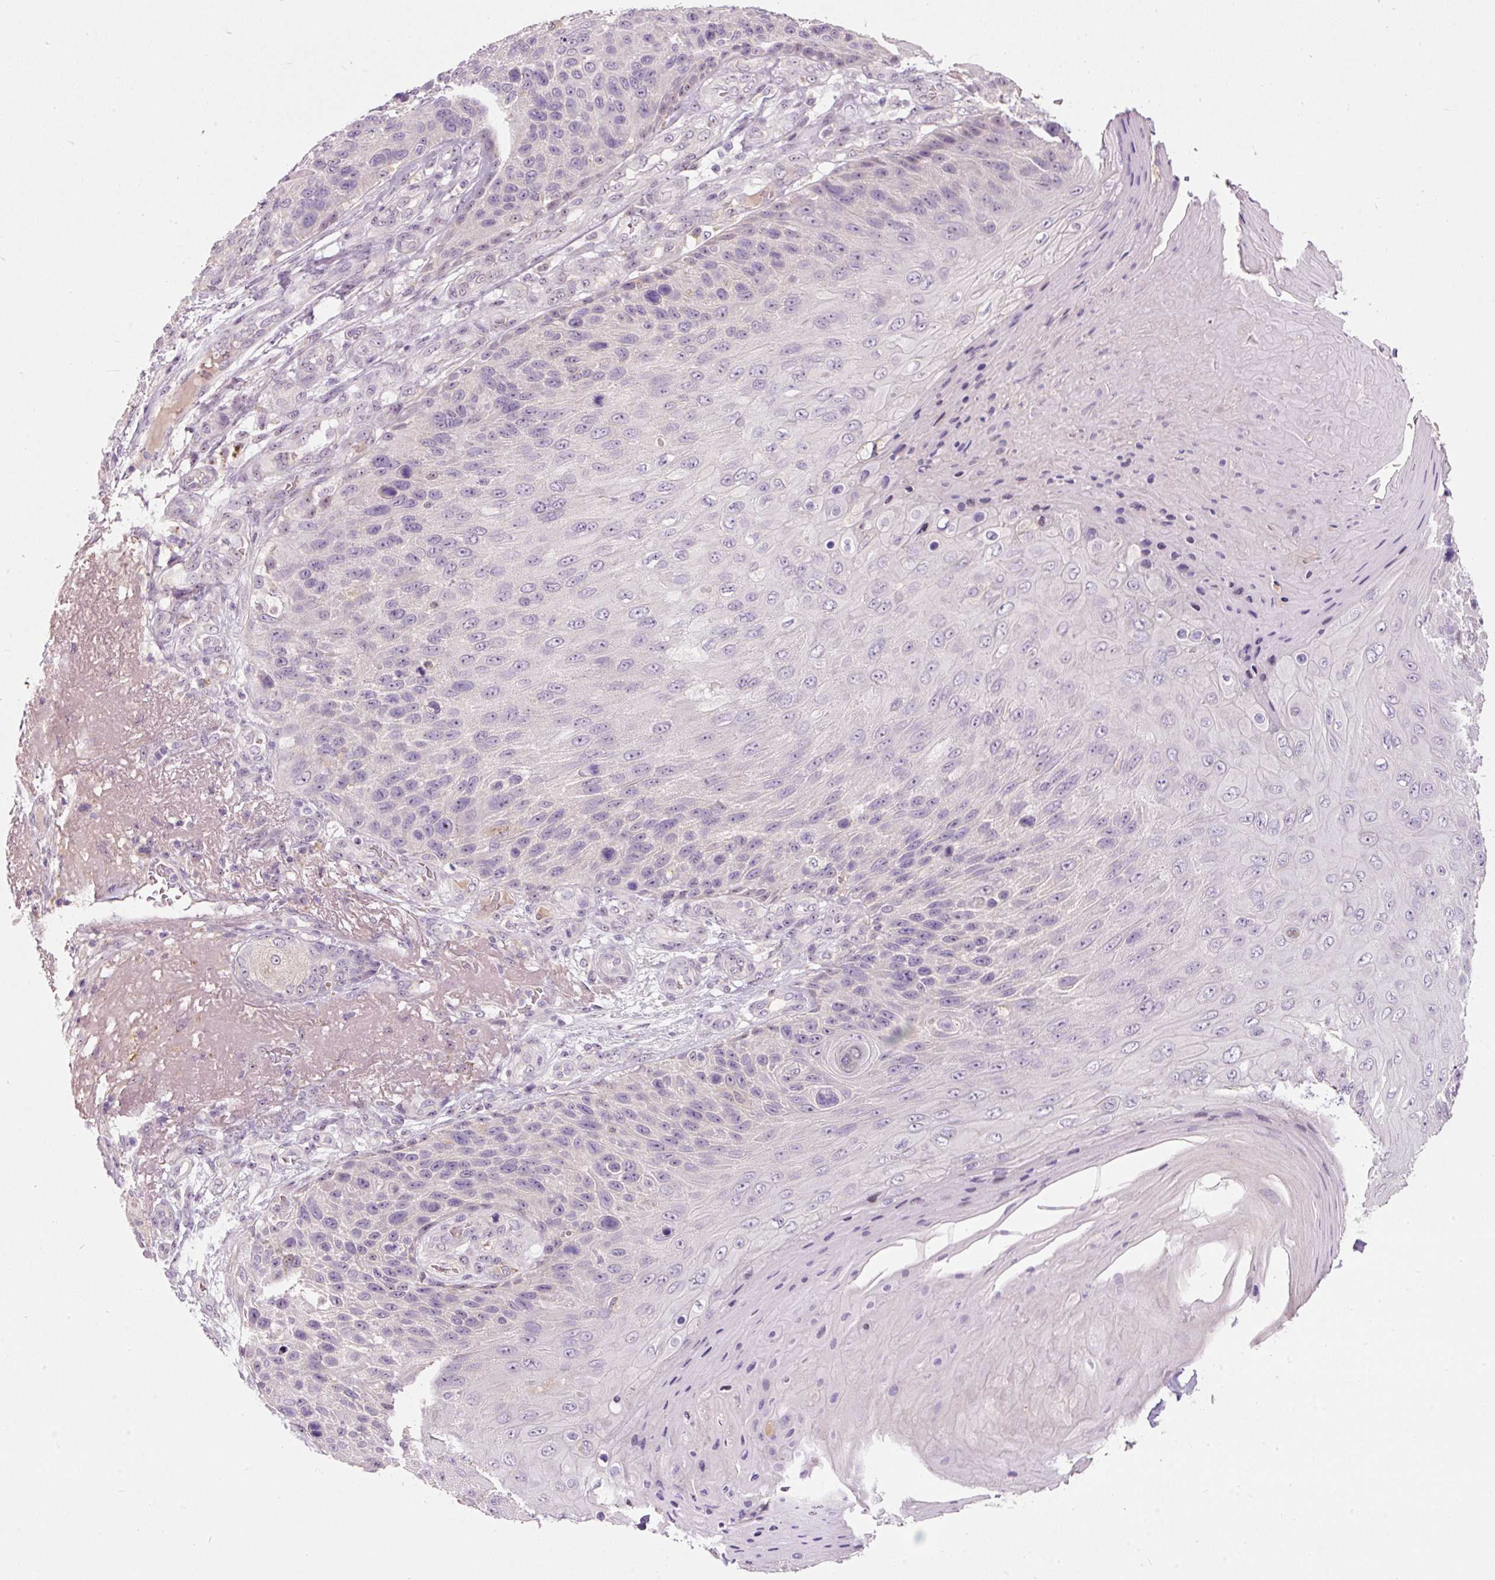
{"staining": {"intensity": "negative", "quantity": "none", "location": "none"}, "tissue": "skin cancer", "cell_type": "Tumor cells", "image_type": "cancer", "snomed": [{"axis": "morphology", "description": "Squamous cell carcinoma, NOS"}, {"axis": "topography", "description": "Skin"}], "caption": "Tumor cells show no significant staining in skin squamous cell carcinoma.", "gene": "TMEM37", "patient": {"sex": "female", "age": 88}}